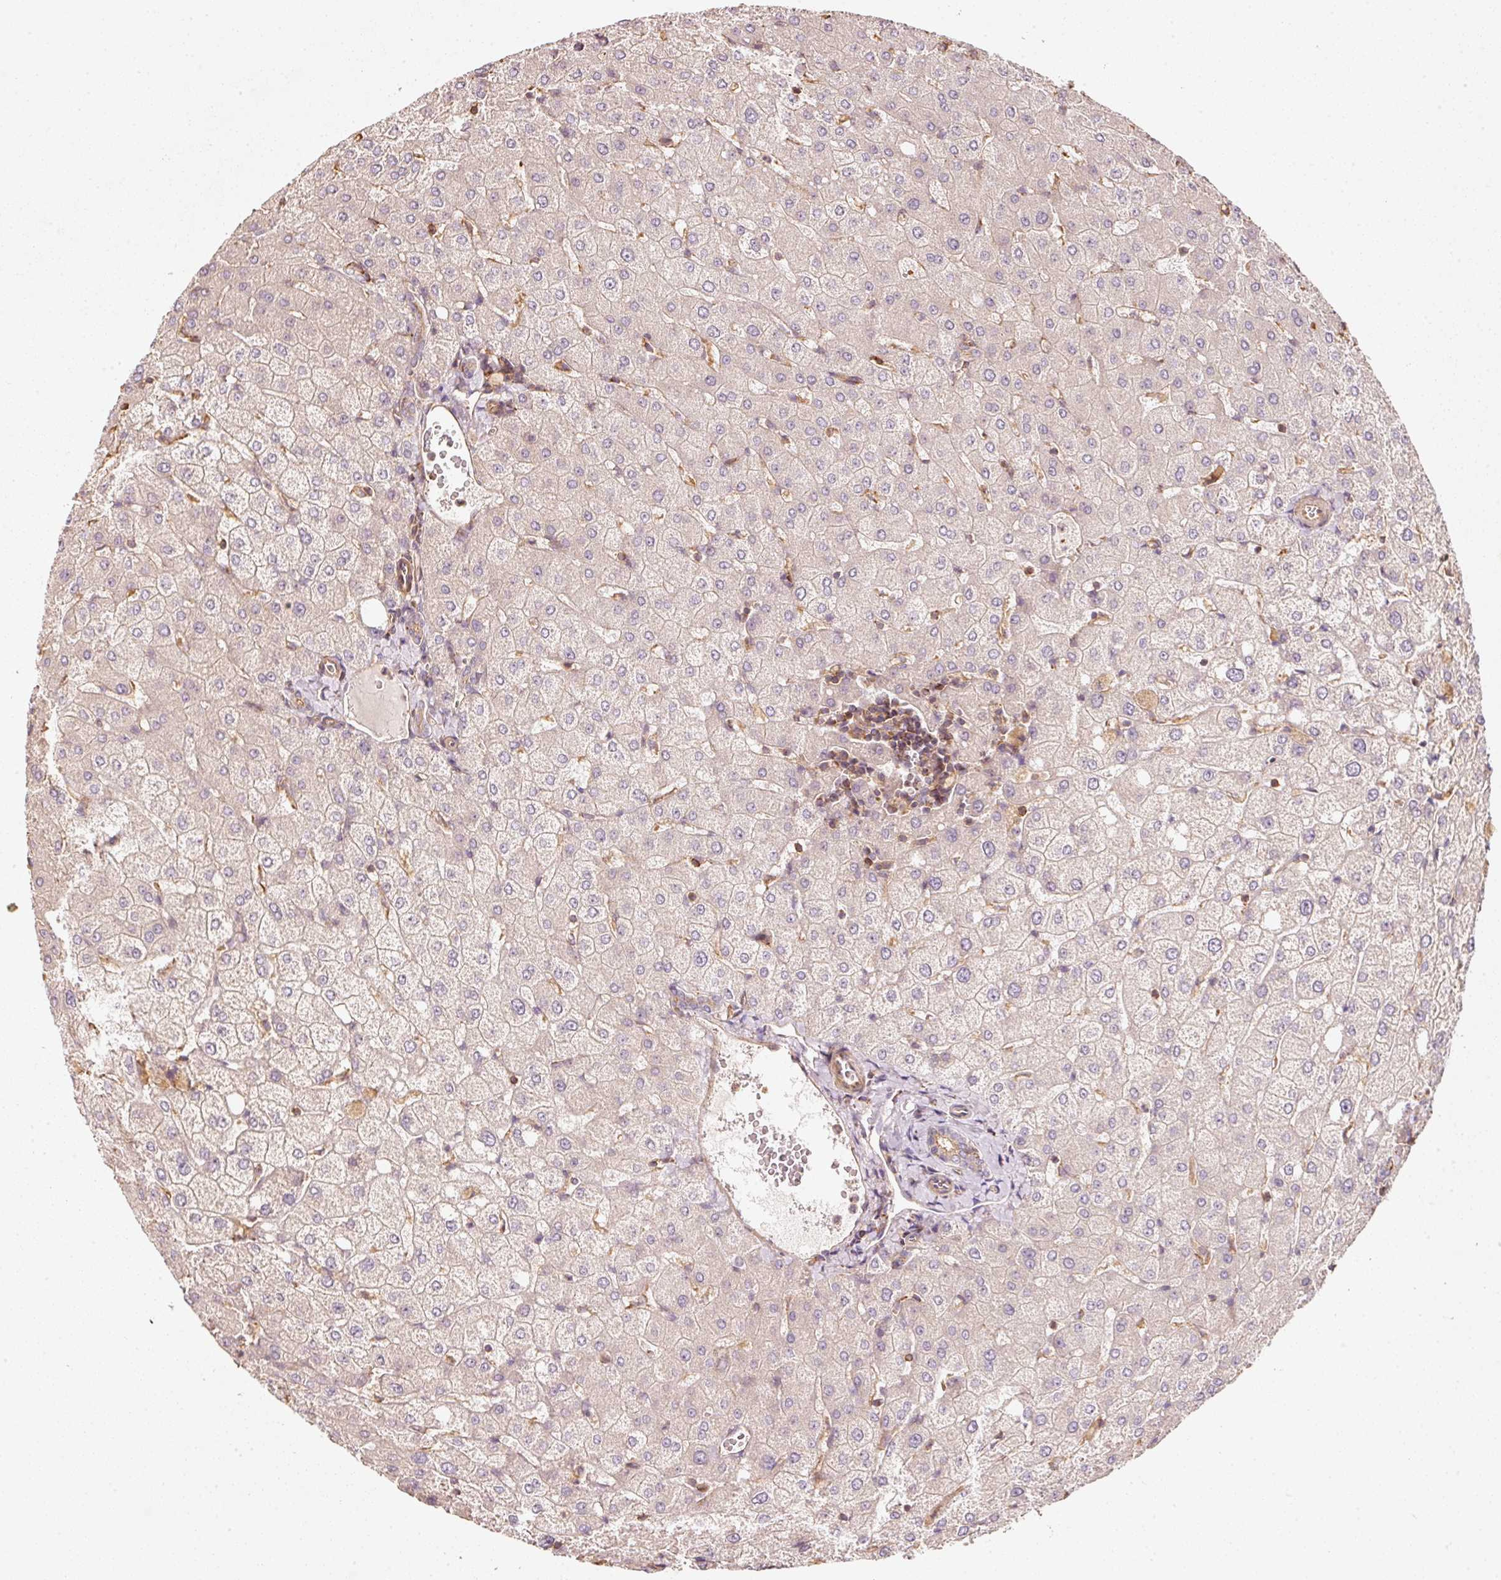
{"staining": {"intensity": "weak", "quantity": ">75%", "location": "cytoplasmic/membranous"}, "tissue": "liver", "cell_type": "Cholangiocytes", "image_type": "normal", "snomed": [{"axis": "morphology", "description": "Normal tissue, NOS"}, {"axis": "topography", "description": "Liver"}], "caption": "Weak cytoplasmic/membranous staining is identified in about >75% of cholangiocytes in unremarkable liver.", "gene": "CEP95", "patient": {"sex": "female", "age": 54}}